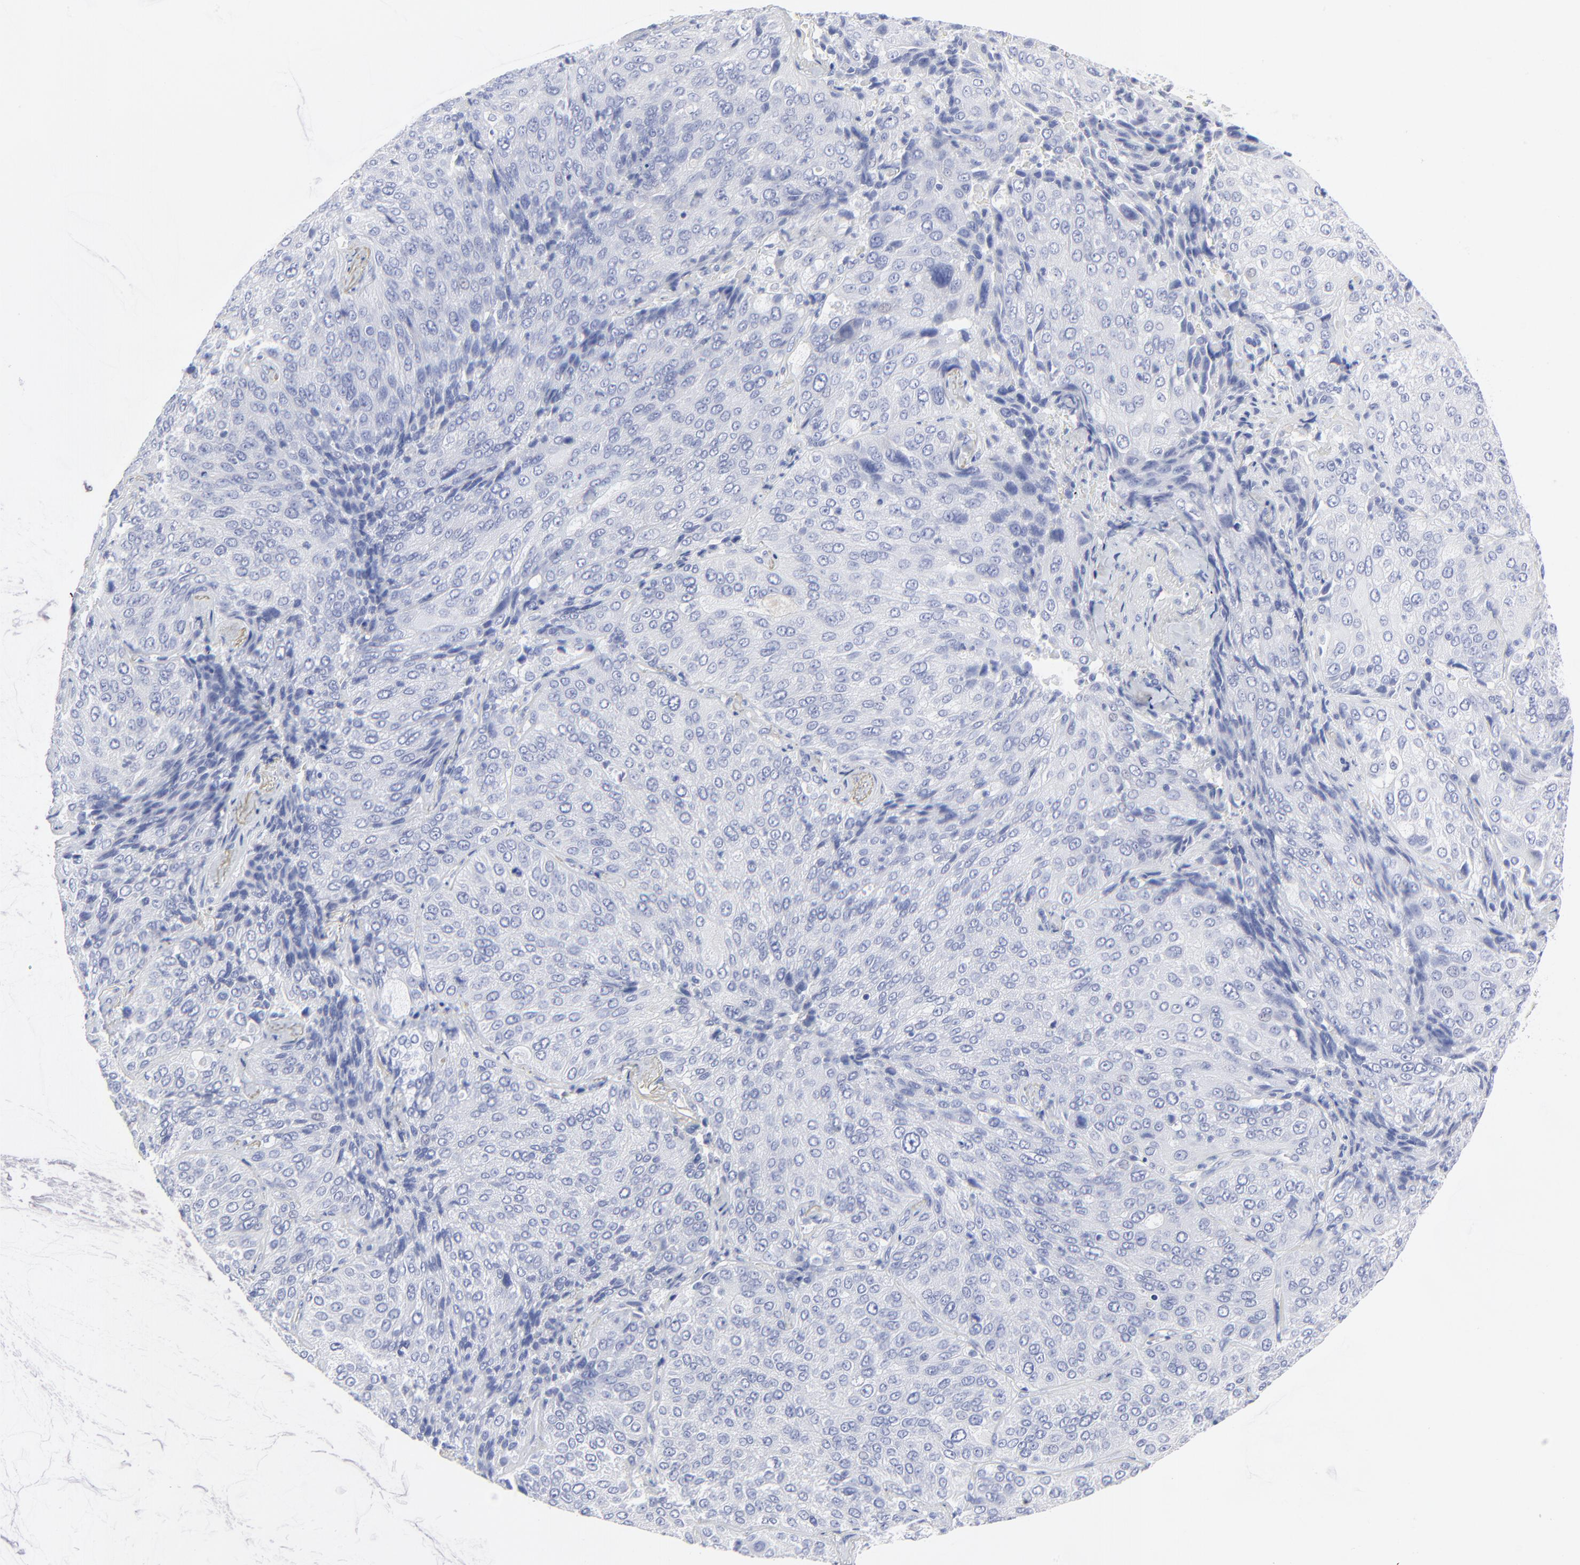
{"staining": {"intensity": "negative", "quantity": "none", "location": "none"}, "tissue": "lung cancer", "cell_type": "Tumor cells", "image_type": "cancer", "snomed": [{"axis": "morphology", "description": "Squamous cell carcinoma, NOS"}, {"axis": "topography", "description": "Lung"}], "caption": "Tumor cells are negative for protein expression in human lung cancer (squamous cell carcinoma).", "gene": "PSD3", "patient": {"sex": "male", "age": 54}}